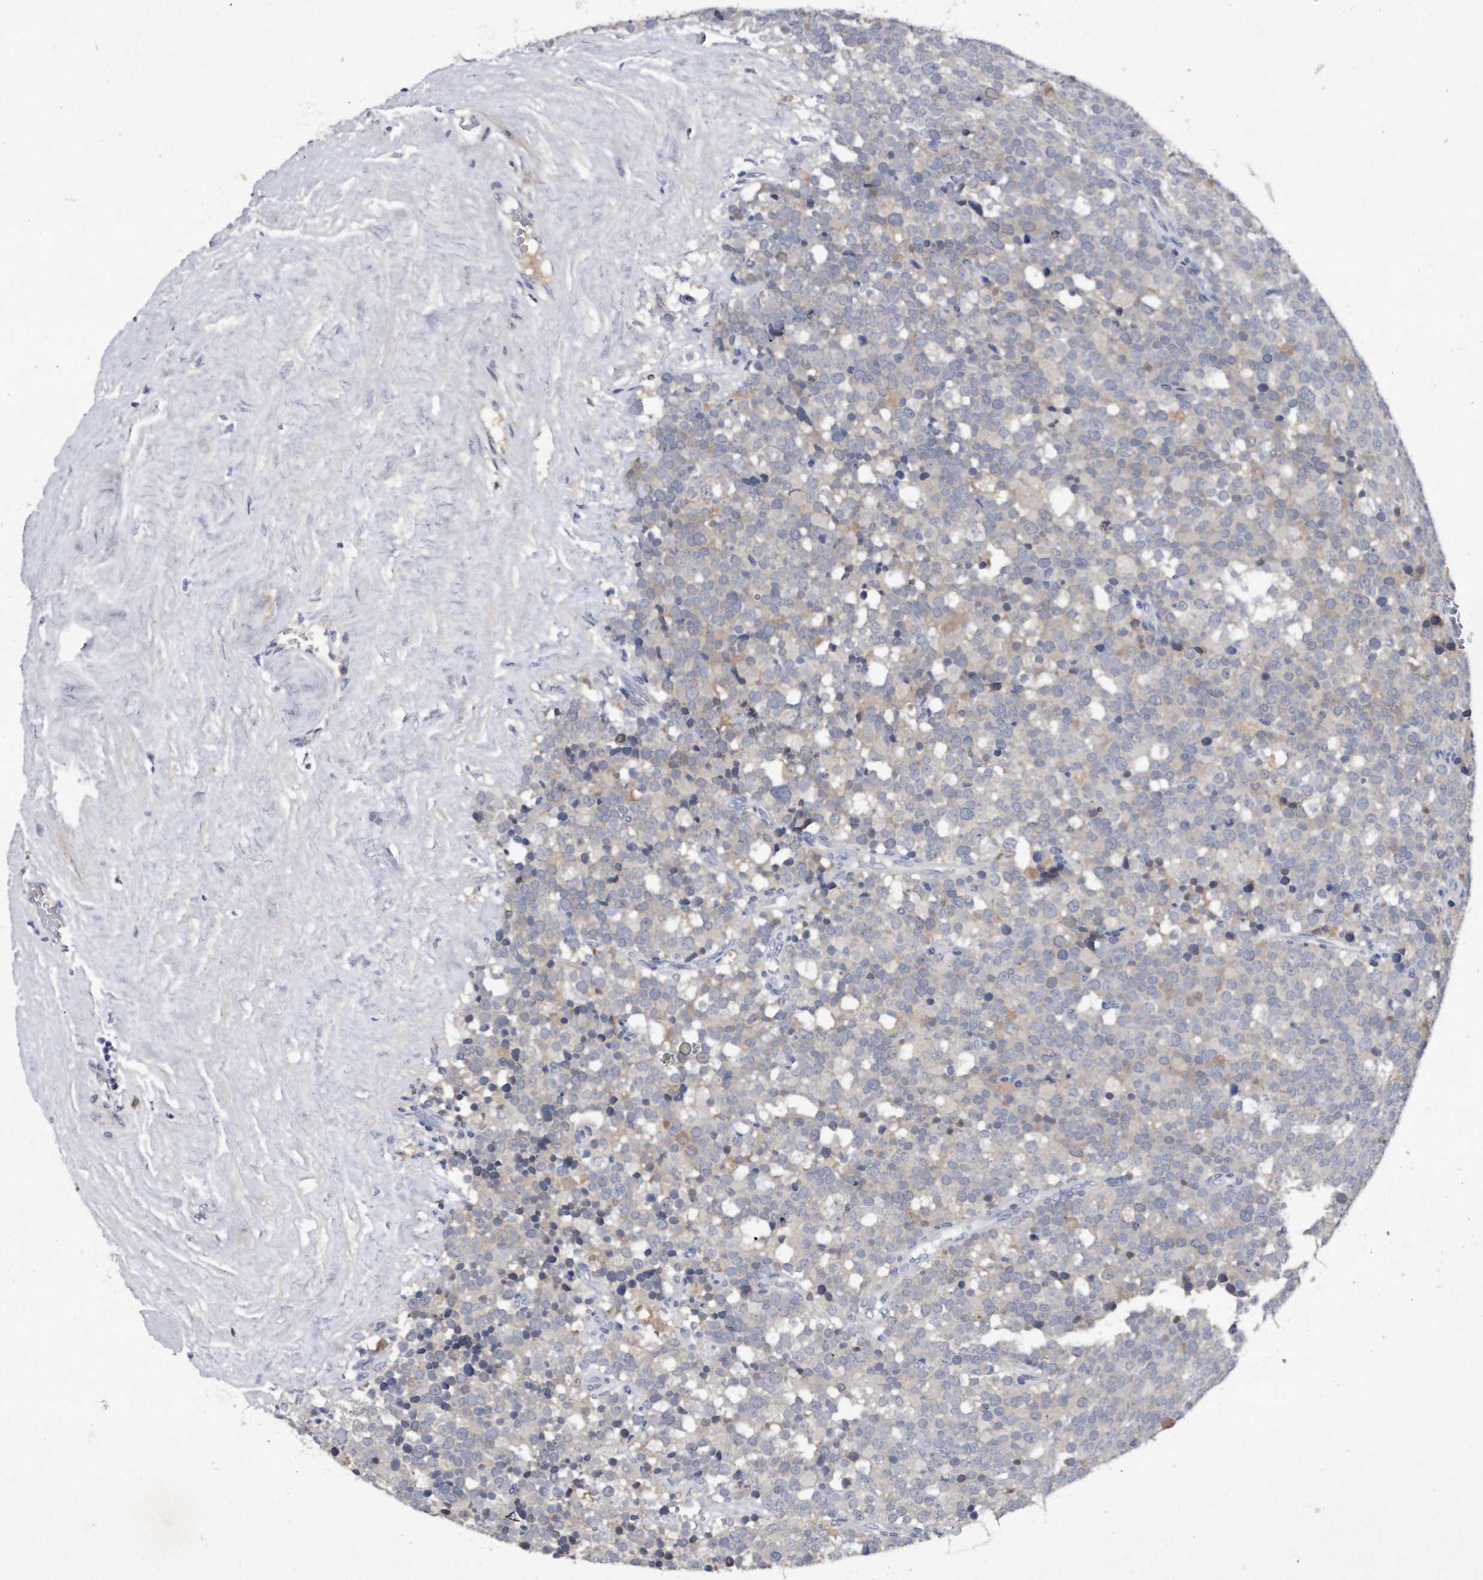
{"staining": {"intensity": "negative", "quantity": "none", "location": "none"}, "tissue": "testis cancer", "cell_type": "Tumor cells", "image_type": "cancer", "snomed": [{"axis": "morphology", "description": "Seminoma, NOS"}, {"axis": "topography", "description": "Testis"}], "caption": "DAB (3,3'-diaminobenzidine) immunohistochemical staining of human testis cancer reveals no significant staining in tumor cells.", "gene": "ASNS", "patient": {"sex": "male", "age": 71}}